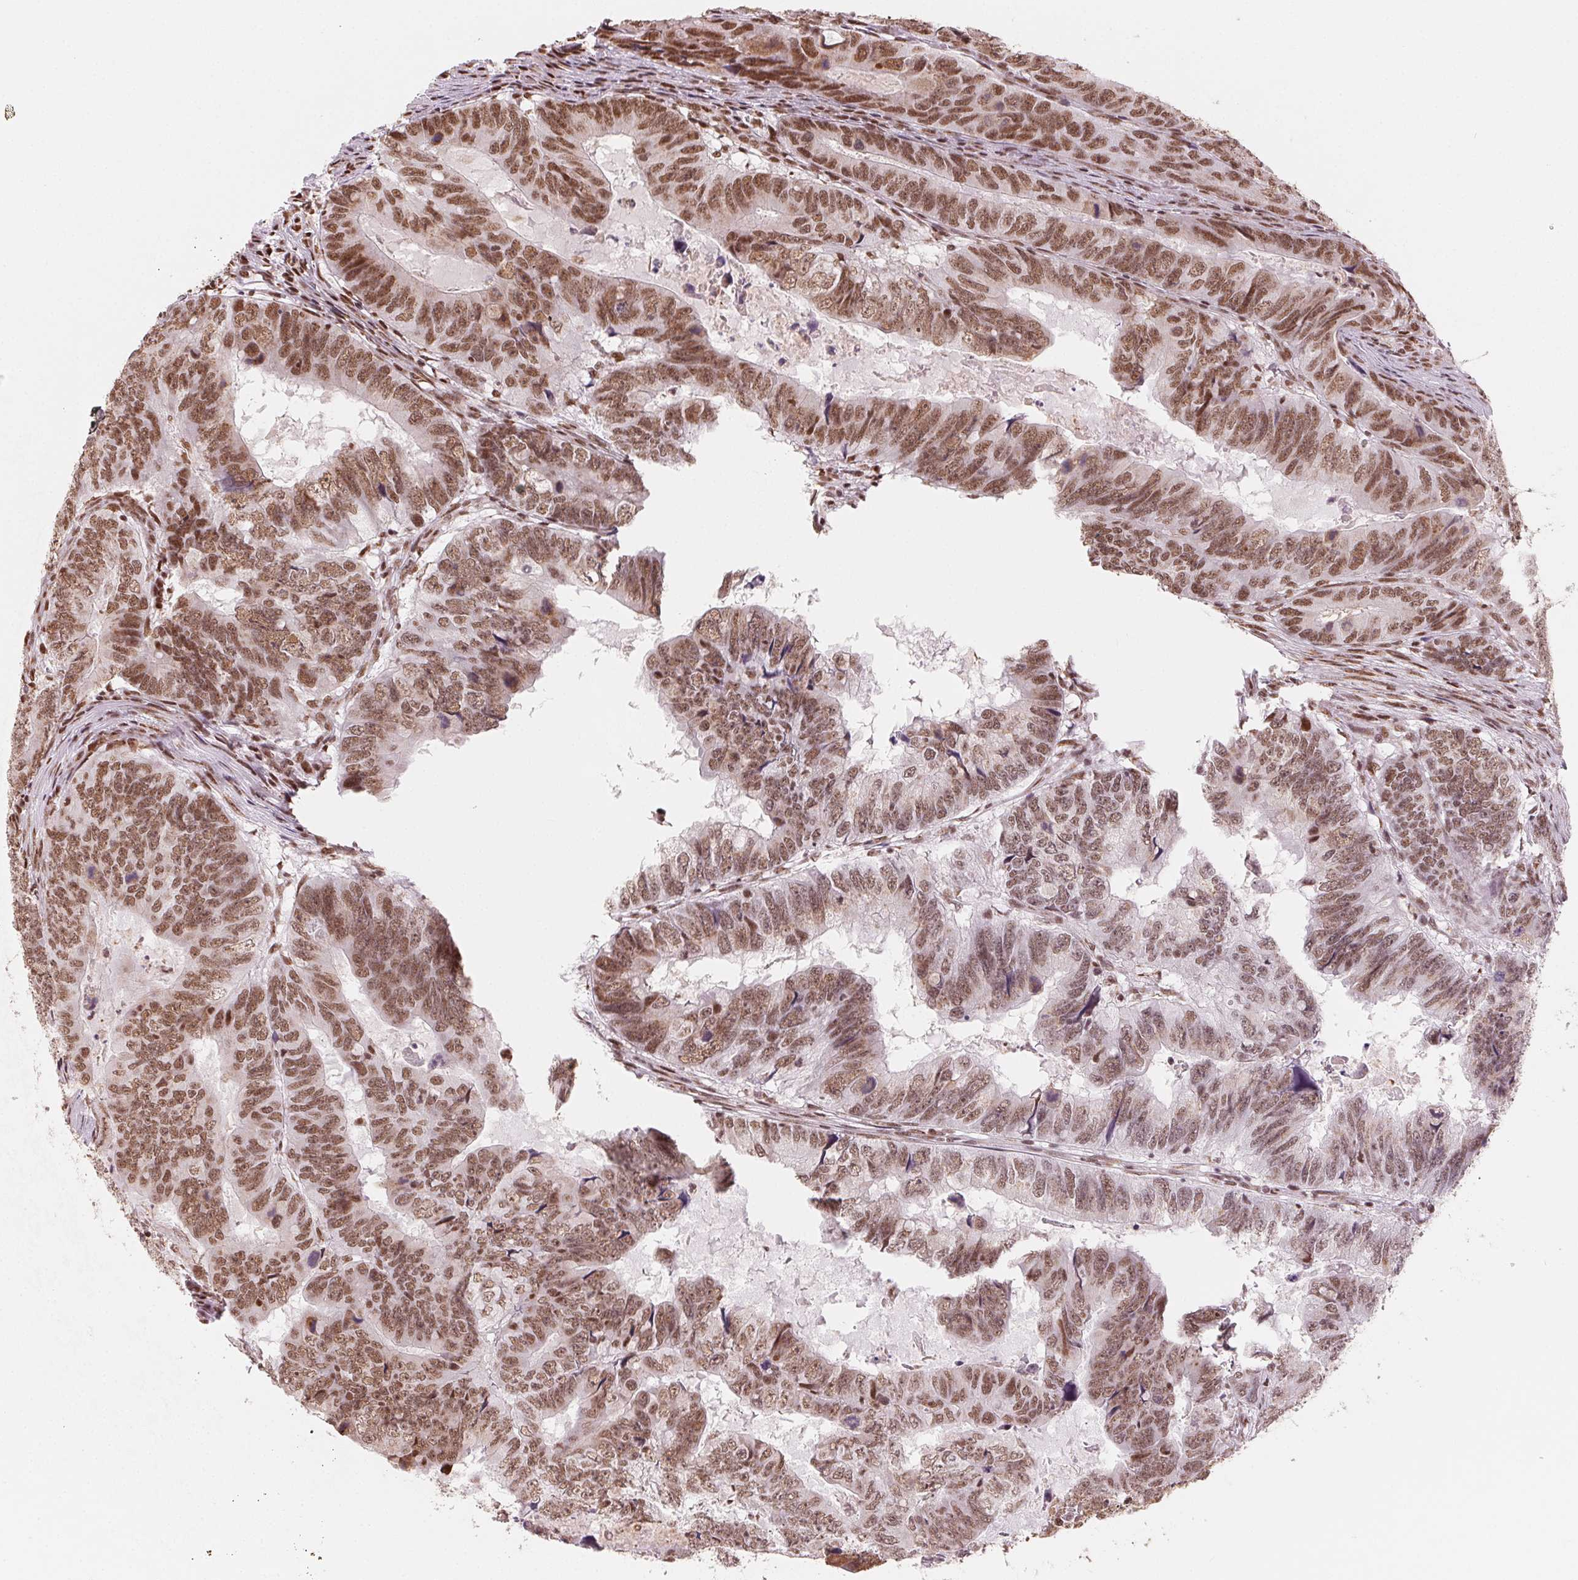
{"staining": {"intensity": "moderate", "quantity": ">75%", "location": "nuclear"}, "tissue": "colorectal cancer", "cell_type": "Tumor cells", "image_type": "cancer", "snomed": [{"axis": "morphology", "description": "Adenocarcinoma, NOS"}, {"axis": "topography", "description": "Colon"}], "caption": "Protein expression analysis of human colorectal adenocarcinoma reveals moderate nuclear staining in approximately >75% of tumor cells.", "gene": "TOPORS", "patient": {"sex": "male", "age": 79}}